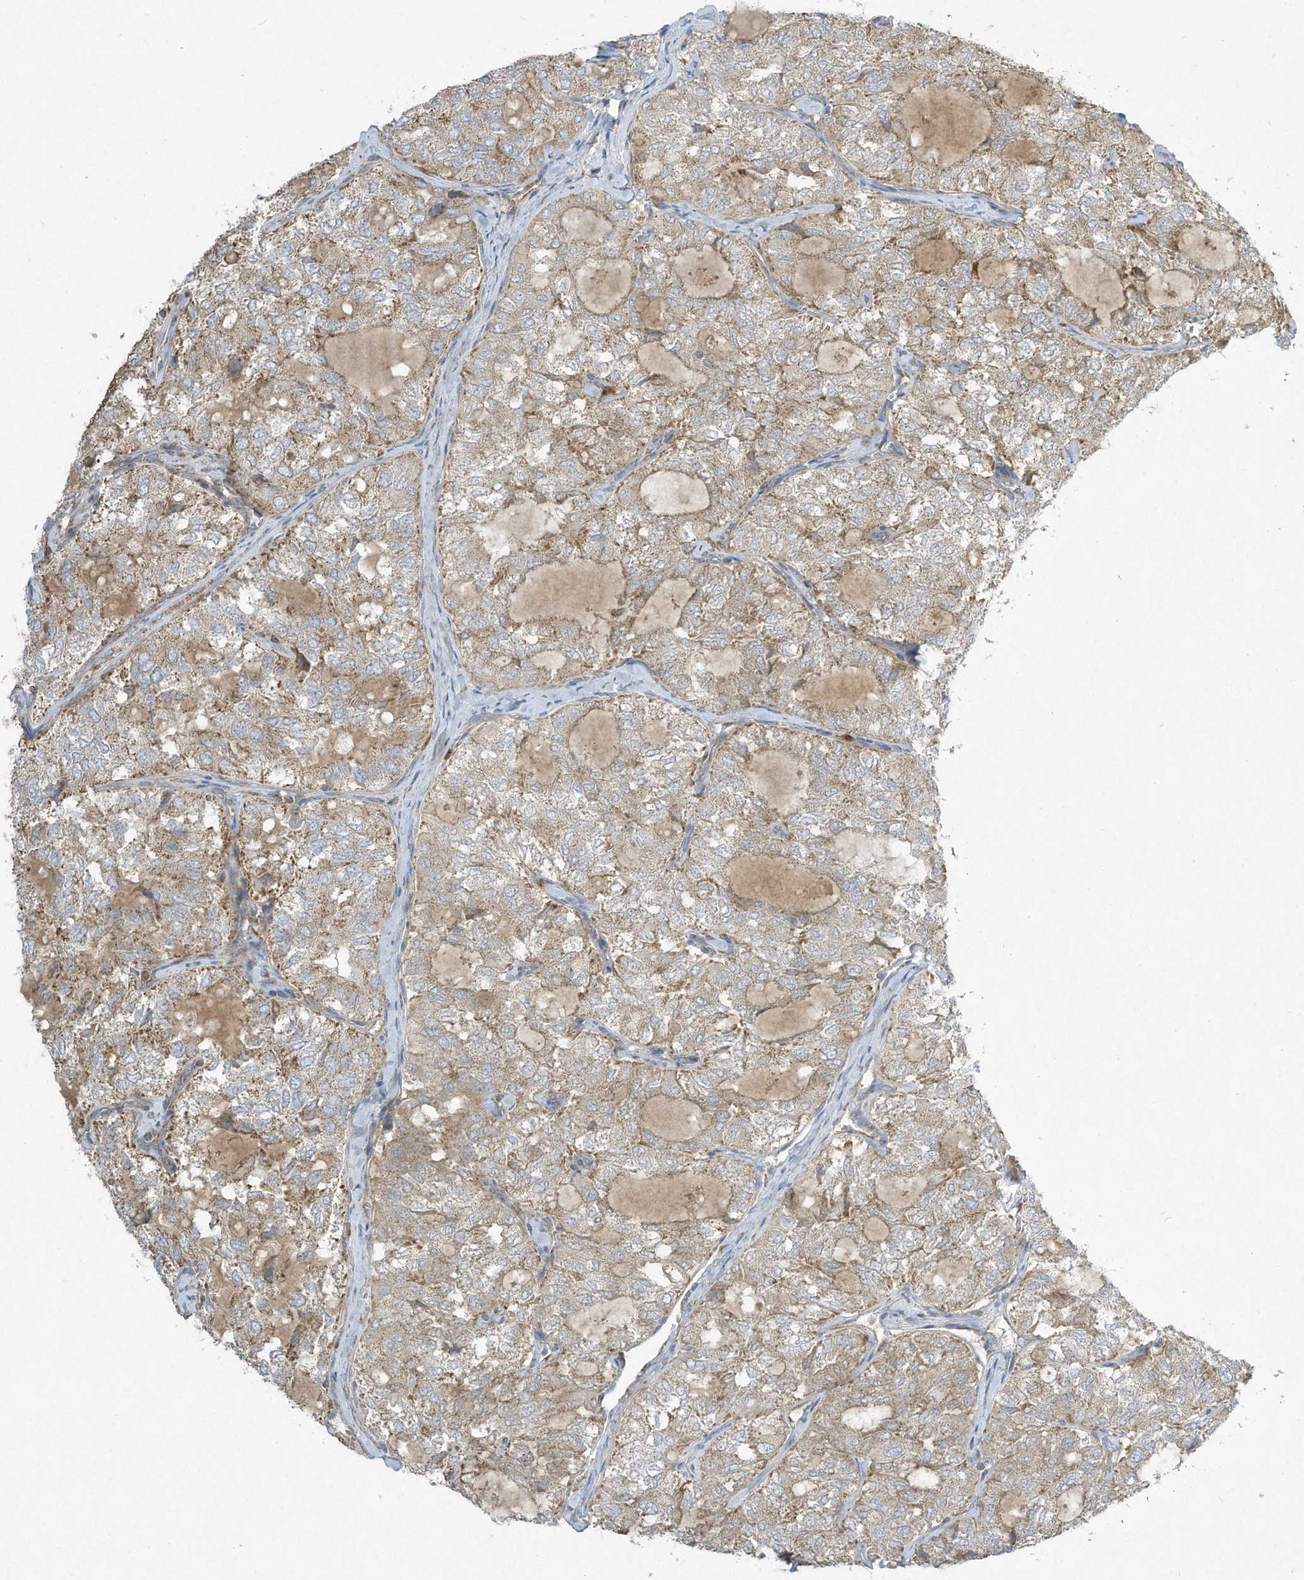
{"staining": {"intensity": "weak", "quantity": ">75%", "location": "cytoplasmic/membranous"}, "tissue": "thyroid cancer", "cell_type": "Tumor cells", "image_type": "cancer", "snomed": [{"axis": "morphology", "description": "Follicular adenoma carcinoma, NOS"}, {"axis": "topography", "description": "Thyroid gland"}], "caption": "Immunohistochemistry (DAB) staining of human thyroid cancer shows weak cytoplasmic/membranous protein positivity in about >75% of tumor cells. (Stains: DAB in brown, nuclei in blue, Microscopy: brightfield microscopy at high magnification).", "gene": "SYNJ2", "patient": {"sex": "male", "age": 75}}